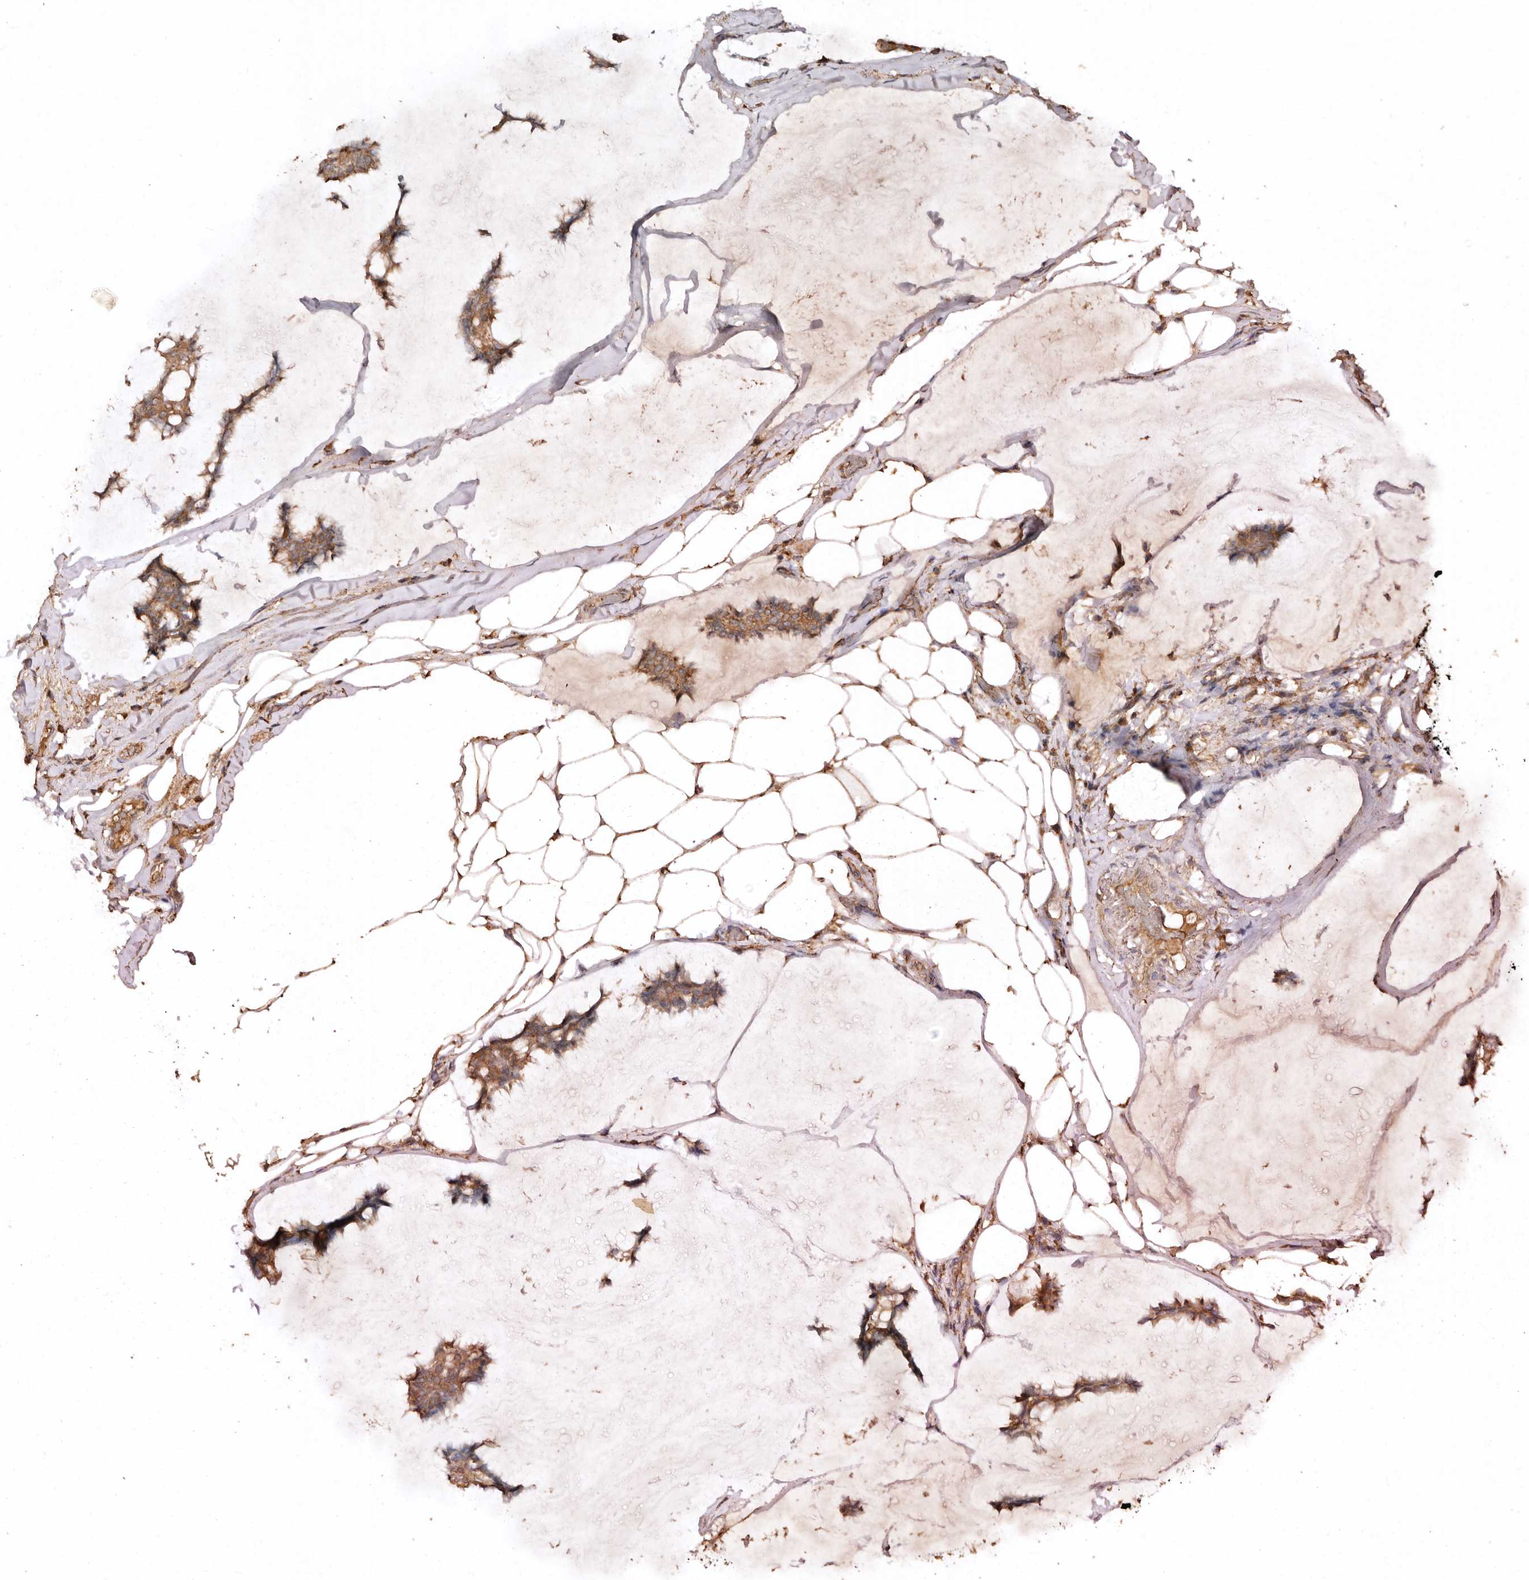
{"staining": {"intensity": "moderate", "quantity": ">75%", "location": "cytoplasmic/membranous"}, "tissue": "breast cancer", "cell_type": "Tumor cells", "image_type": "cancer", "snomed": [{"axis": "morphology", "description": "Duct carcinoma"}, {"axis": "topography", "description": "Breast"}], "caption": "Tumor cells display moderate cytoplasmic/membranous staining in about >75% of cells in breast intraductal carcinoma. The protein is shown in brown color, while the nuclei are stained blue.", "gene": "FARS2", "patient": {"sex": "female", "age": 93}}